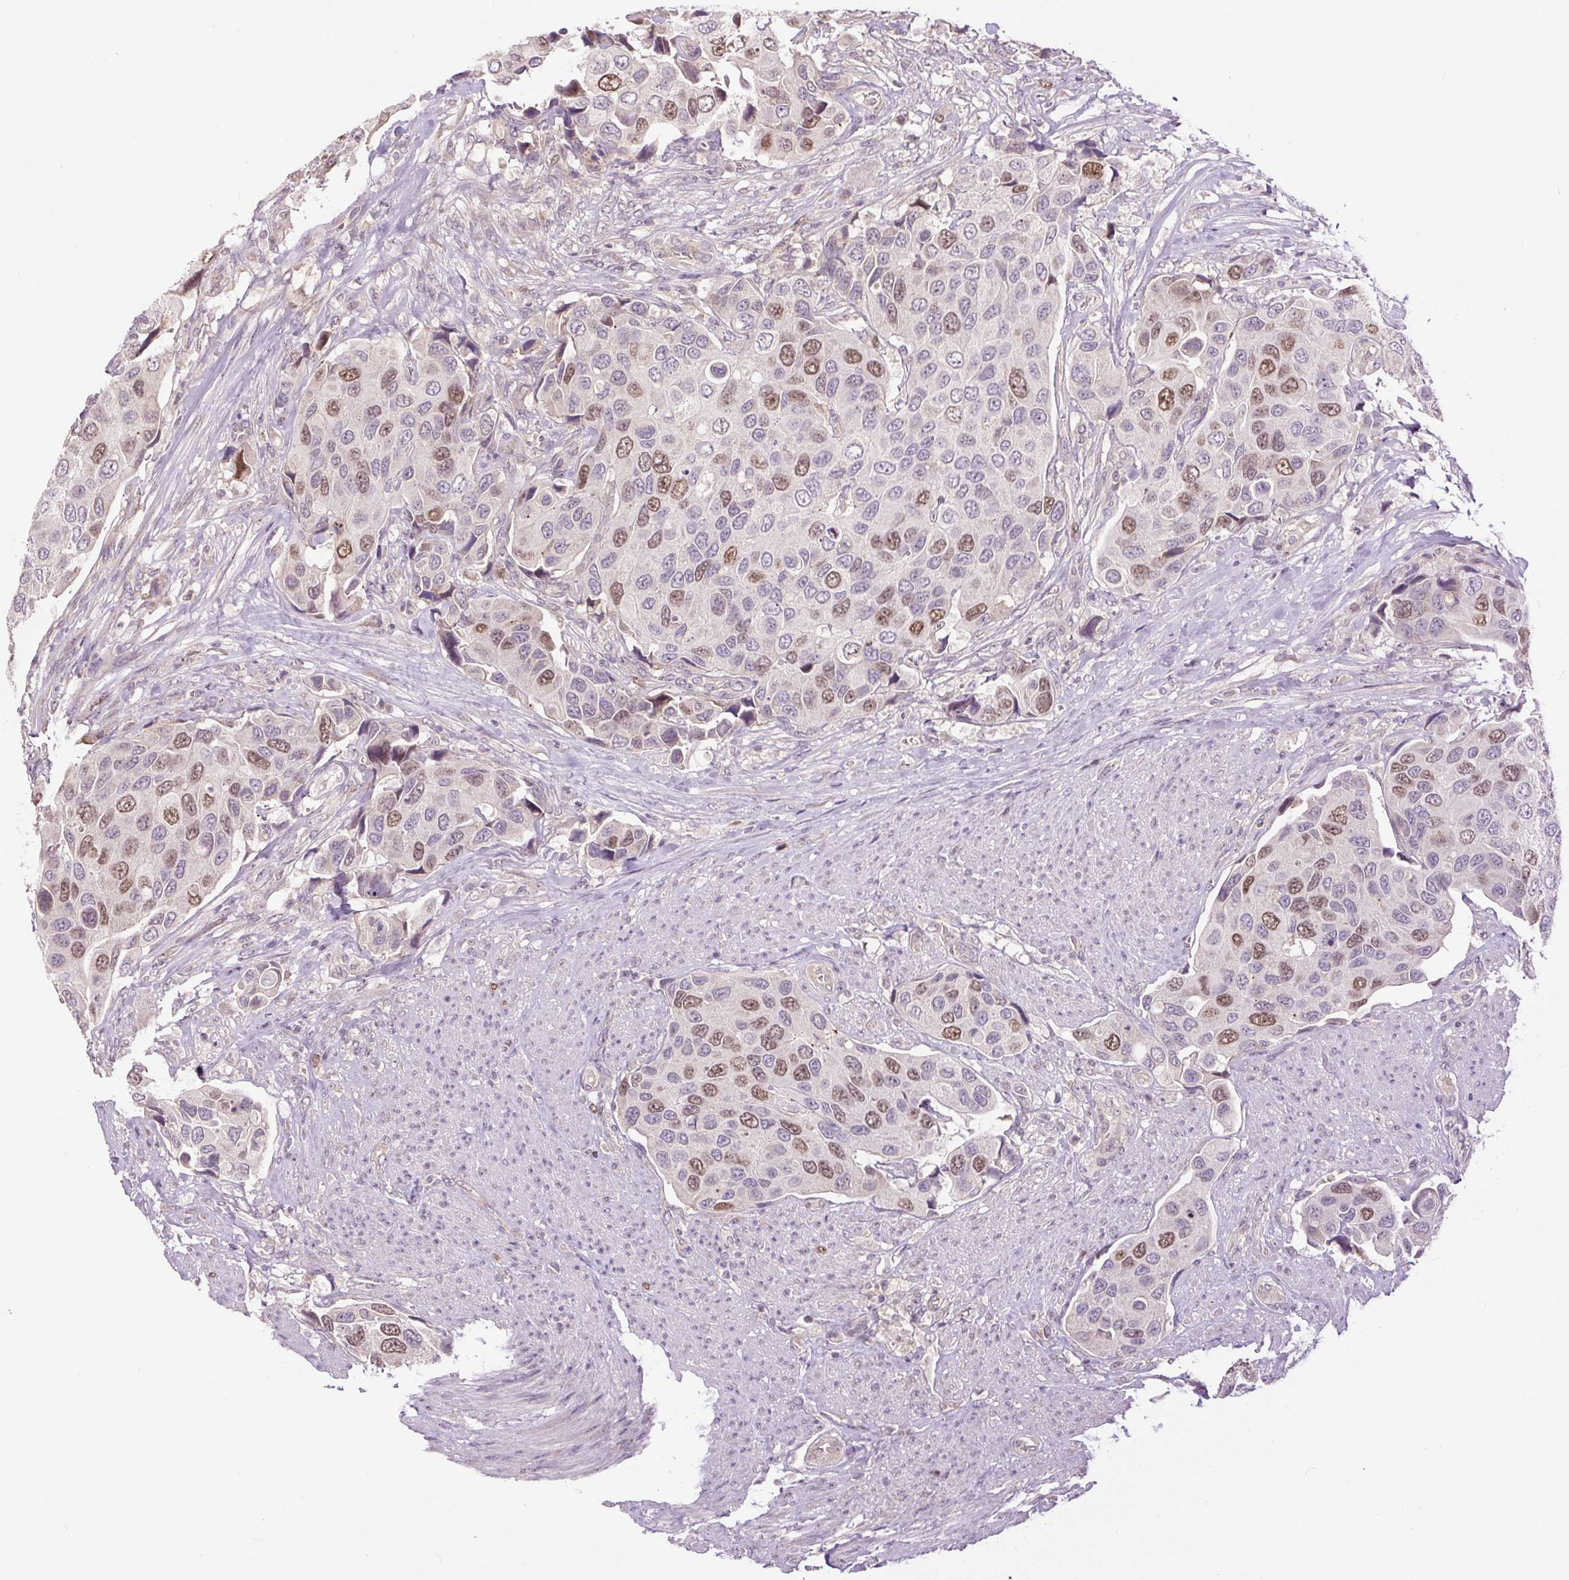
{"staining": {"intensity": "moderate", "quantity": "25%-75%", "location": "nuclear"}, "tissue": "urothelial cancer", "cell_type": "Tumor cells", "image_type": "cancer", "snomed": [{"axis": "morphology", "description": "Urothelial carcinoma, High grade"}, {"axis": "topography", "description": "Urinary bladder"}], "caption": "Urothelial cancer was stained to show a protein in brown. There is medium levels of moderate nuclear staining in approximately 25%-75% of tumor cells.", "gene": "RACGAP1", "patient": {"sex": "male", "age": 74}}